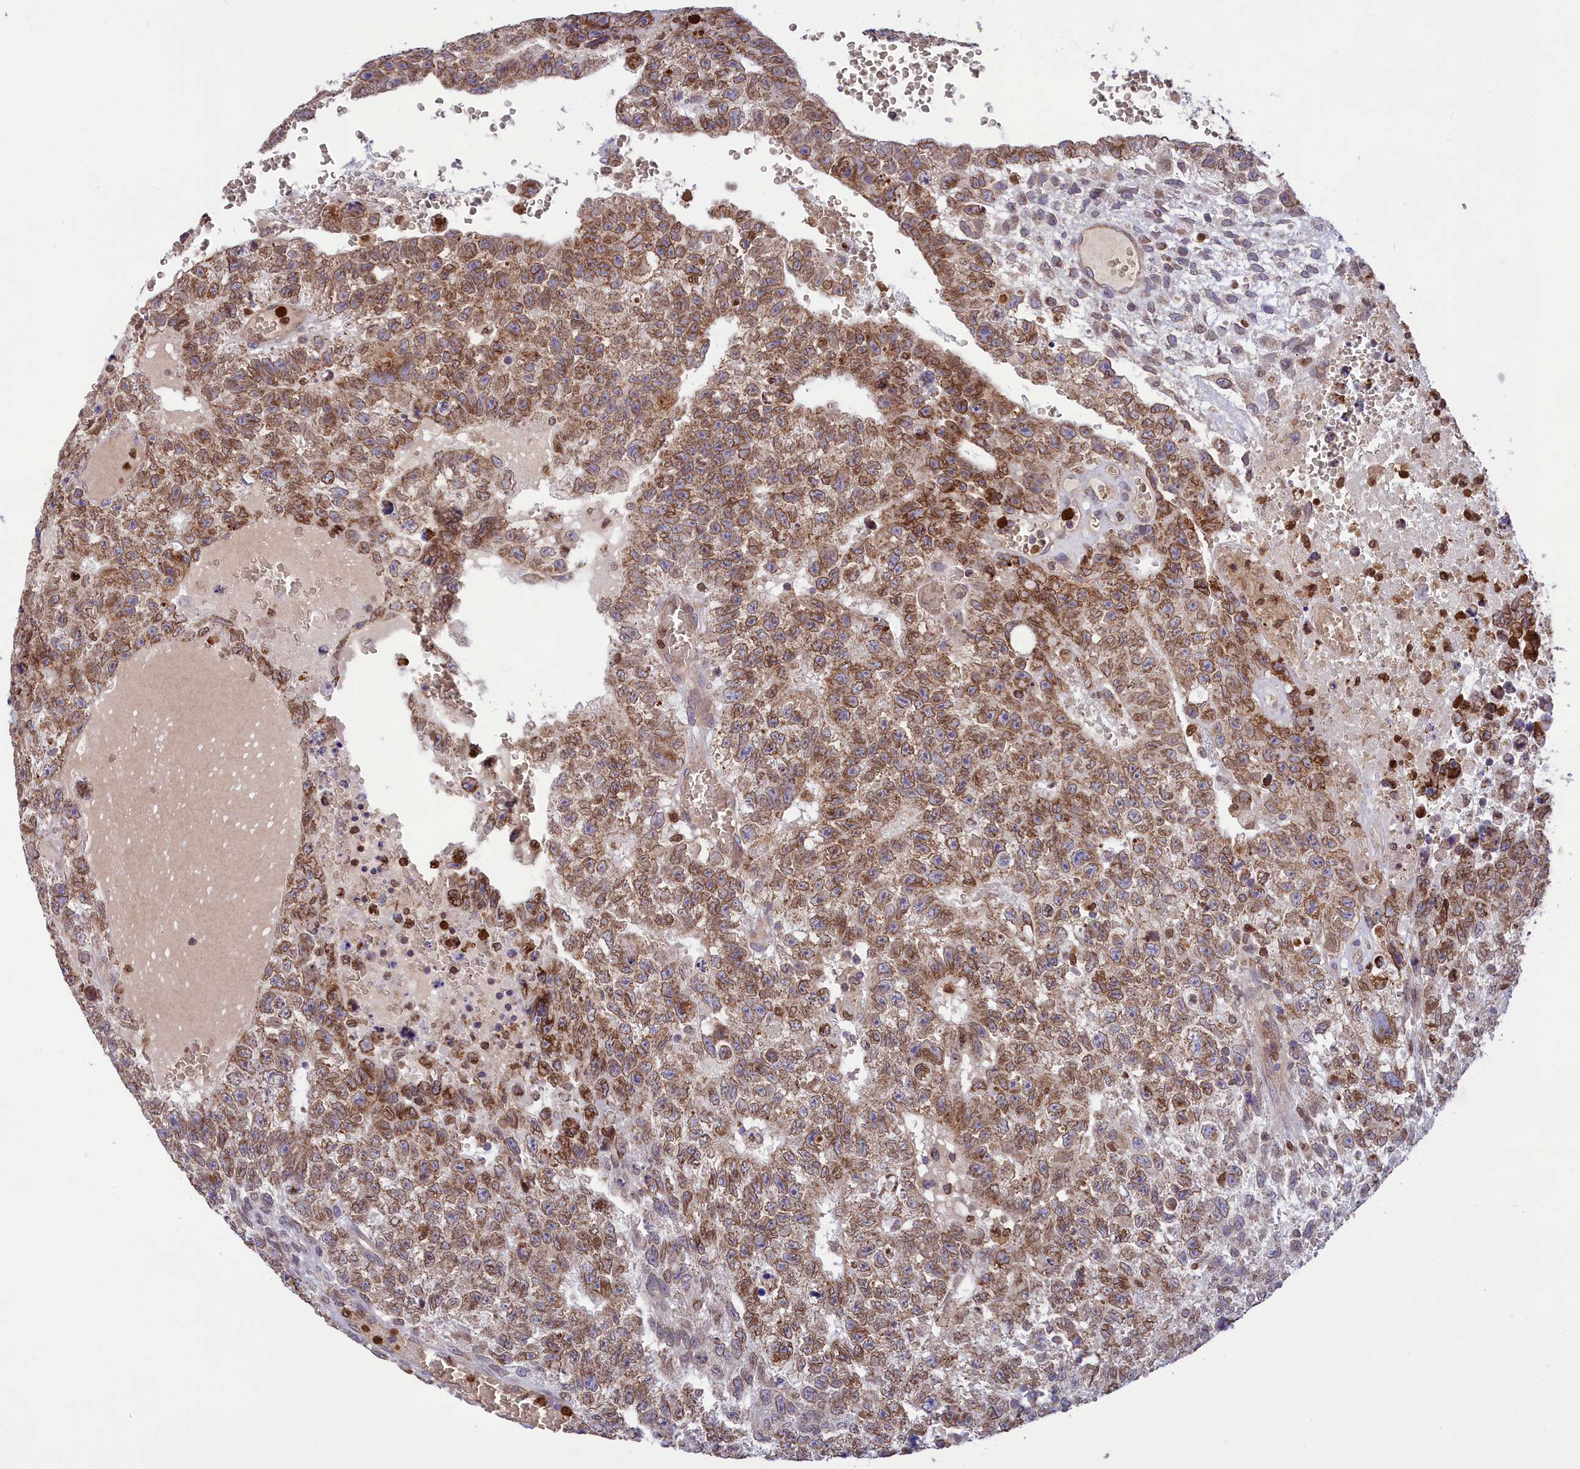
{"staining": {"intensity": "moderate", "quantity": "25%-75%", "location": "cytoplasmic/membranous"}, "tissue": "testis cancer", "cell_type": "Tumor cells", "image_type": "cancer", "snomed": [{"axis": "morphology", "description": "Carcinoma, Embryonal, NOS"}, {"axis": "topography", "description": "Testis"}], "caption": "Testis embryonal carcinoma tissue demonstrates moderate cytoplasmic/membranous expression in approximately 25%-75% of tumor cells", "gene": "PKHD1L1", "patient": {"sex": "male", "age": 26}}